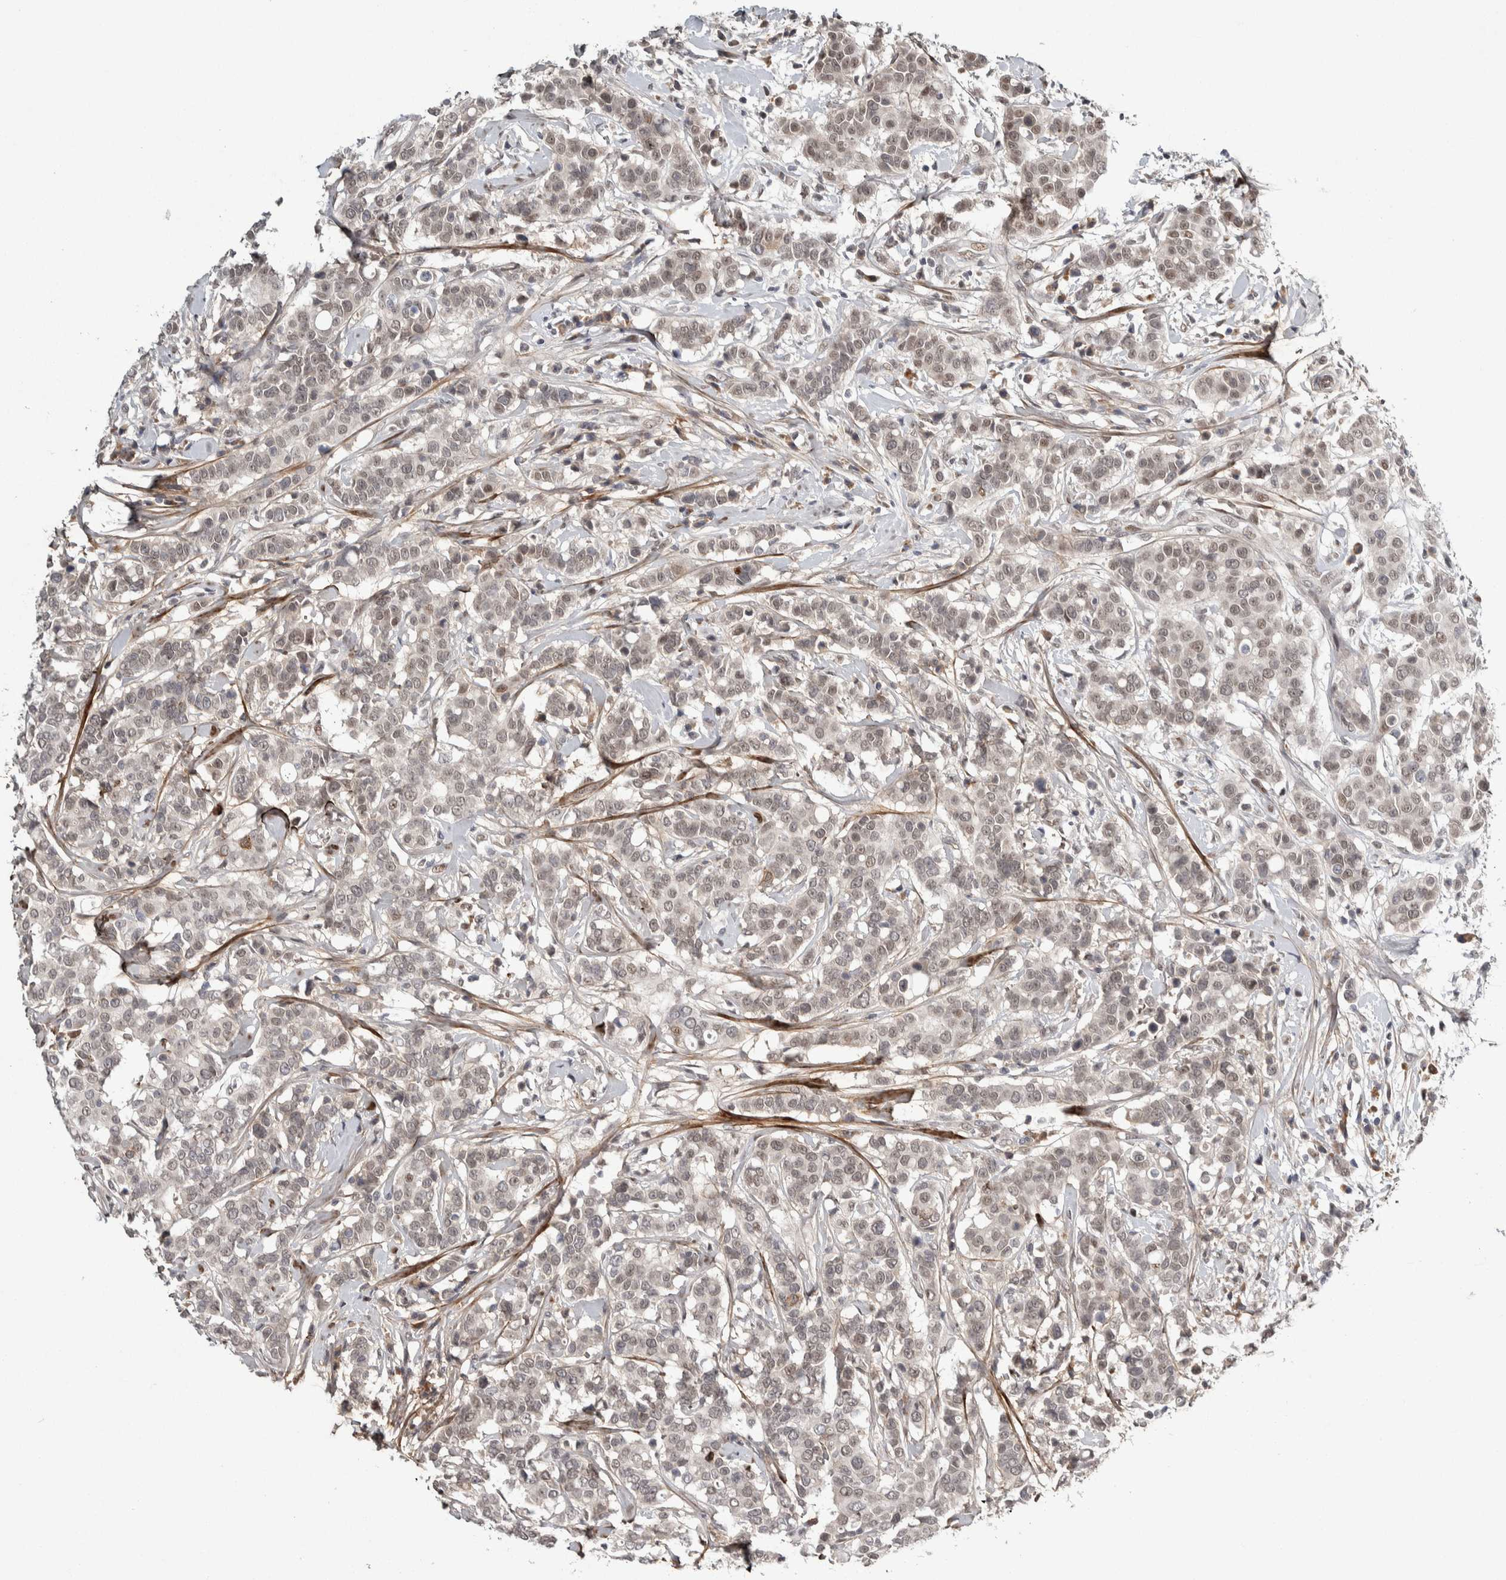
{"staining": {"intensity": "weak", "quantity": ">75%", "location": "nuclear"}, "tissue": "breast cancer", "cell_type": "Tumor cells", "image_type": "cancer", "snomed": [{"axis": "morphology", "description": "Duct carcinoma"}, {"axis": "topography", "description": "Breast"}], "caption": "Immunohistochemistry (IHC) histopathology image of neoplastic tissue: human invasive ductal carcinoma (breast) stained using IHC shows low levels of weak protein expression localized specifically in the nuclear of tumor cells, appearing as a nuclear brown color.", "gene": "ASPN", "patient": {"sex": "female", "age": 27}}